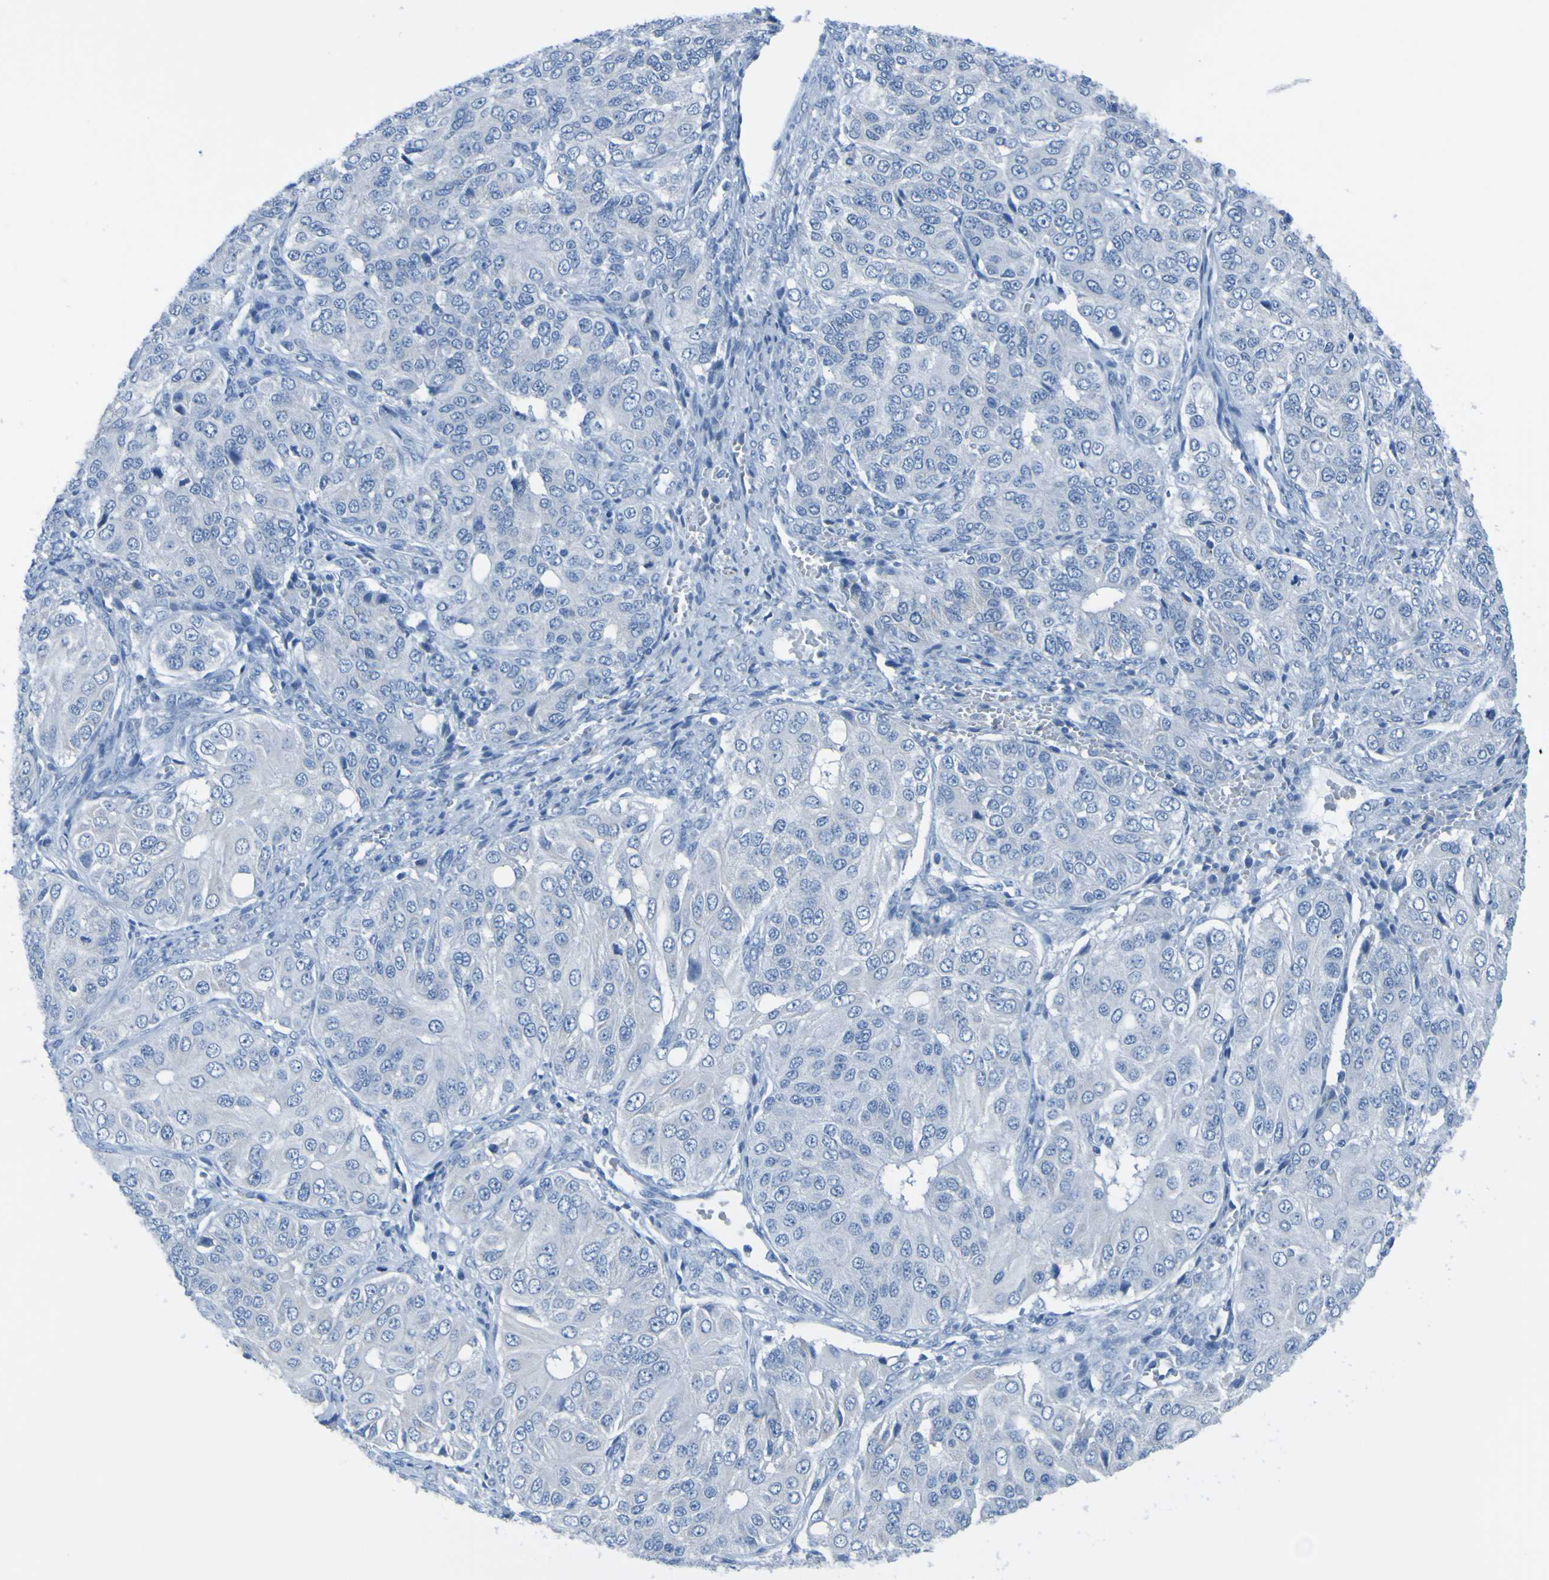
{"staining": {"intensity": "negative", "quantity": "none", "location": "none"}, "tissue": "ovarian cancer", "cell_type": "Tumor cells", "image_type": "cancer", "snomed": [{"axis": "morphology", "description": "Carcinoma, endometroid"}, {"axis": "topography", "description": "Ovary"}], "caption": "Tumor cells show no significant protein expression in ovarian endometroid carcinoma.", "gene": "ACMSD", "patient": {"sex": "female", "age": 51}}